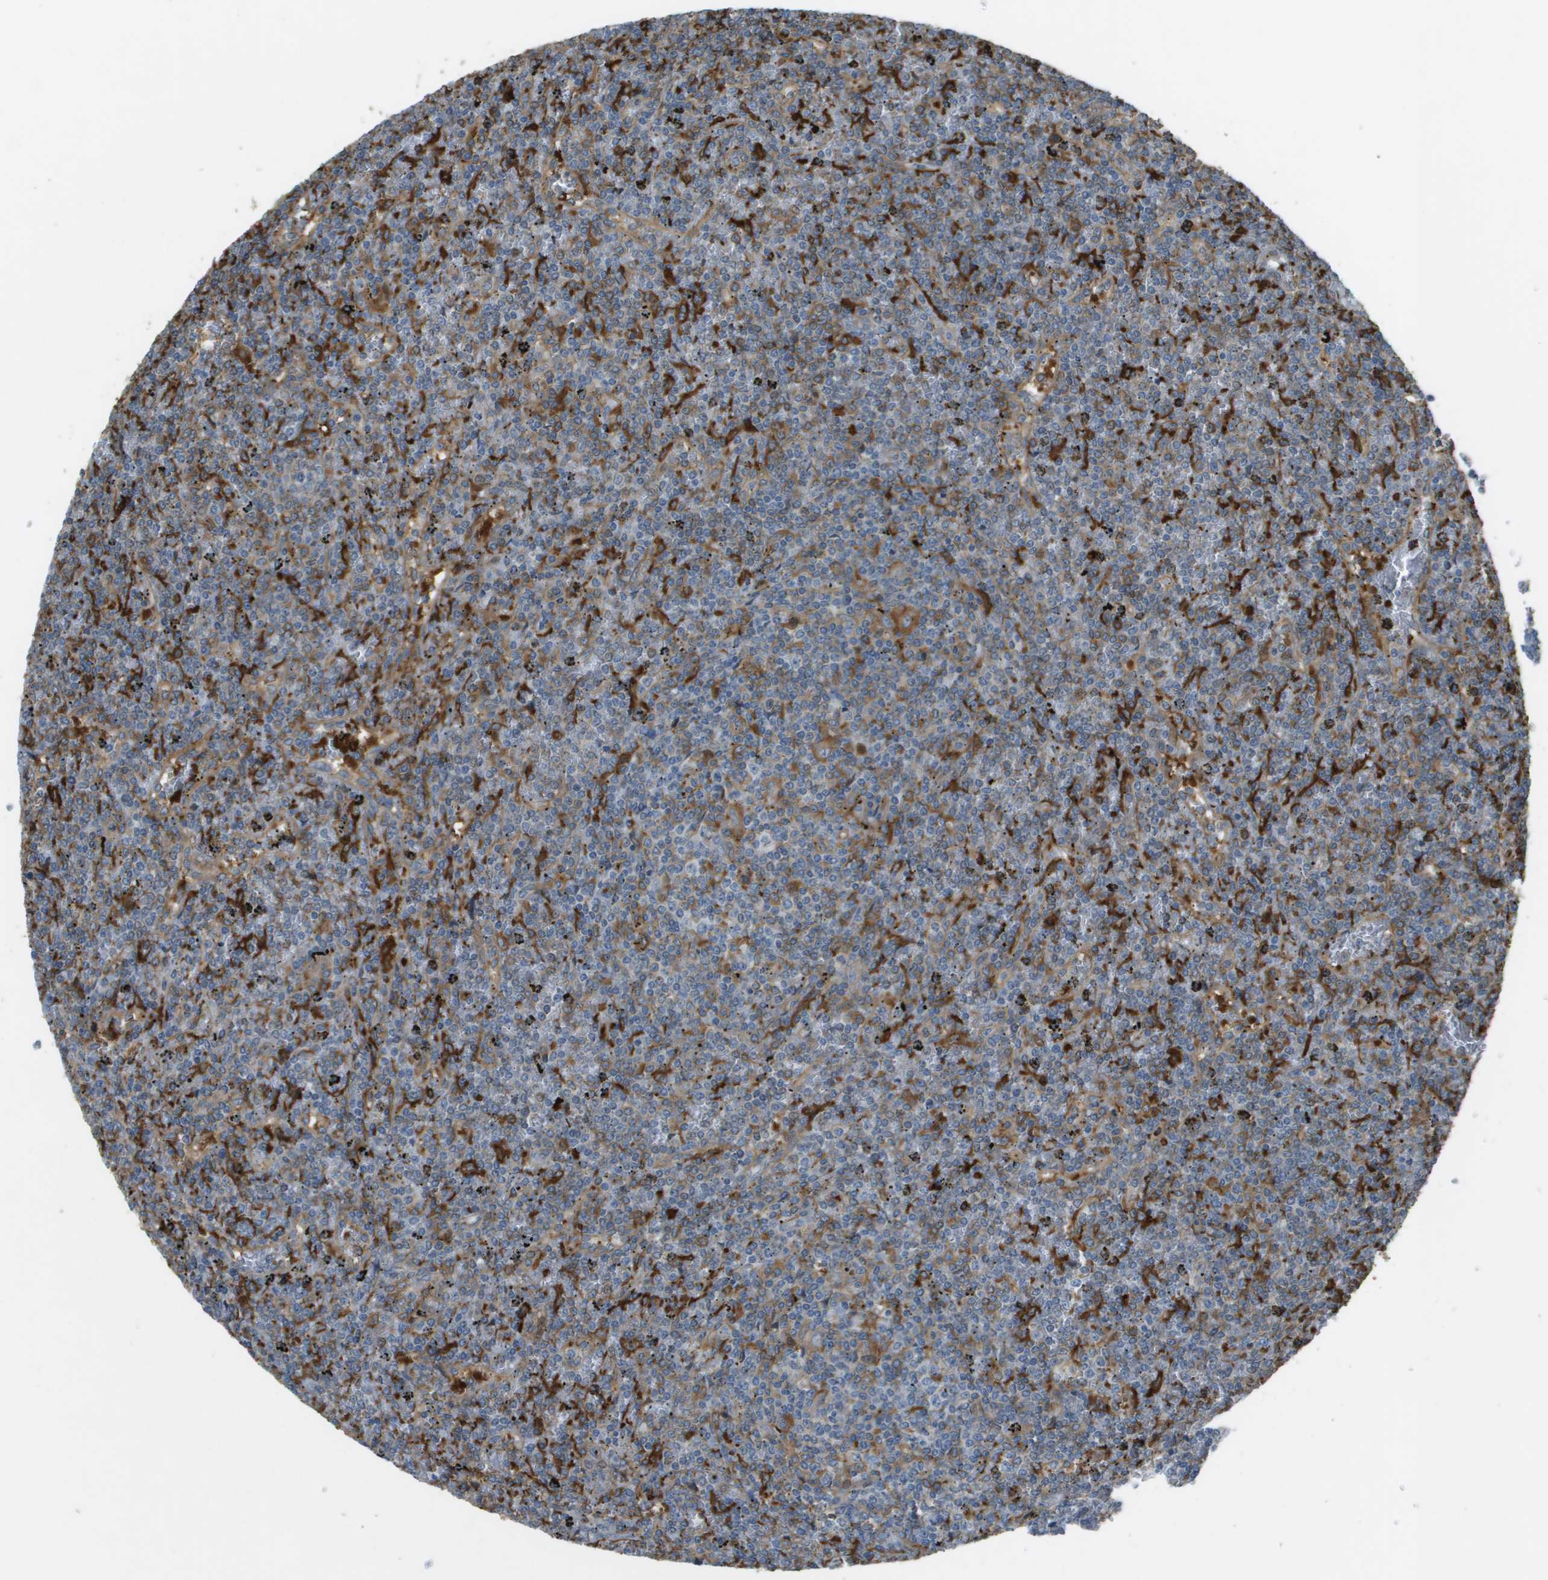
{"staining": {"intensity": "negative", "quantity": "none", "location": "none"}, "tissue": "lymphoma", "cell_type": "Tumor cells", "image_type": "cancer", "snomed": [{"axis": "morphology", "description": "Malignant lymphoma, non-Hodgkin's type, Low grade"}, {"axis": "topography", "description": "Spleen"}], "caption": "Immunohistochemical staining of human lymphoma exhibits no significant expression in tumor cells. (DAB immunohistochemistry (IHC) with hematoxylin counter stain).", "gene": "CORO1B", "patient": {"sex": "female", "age": 19}}